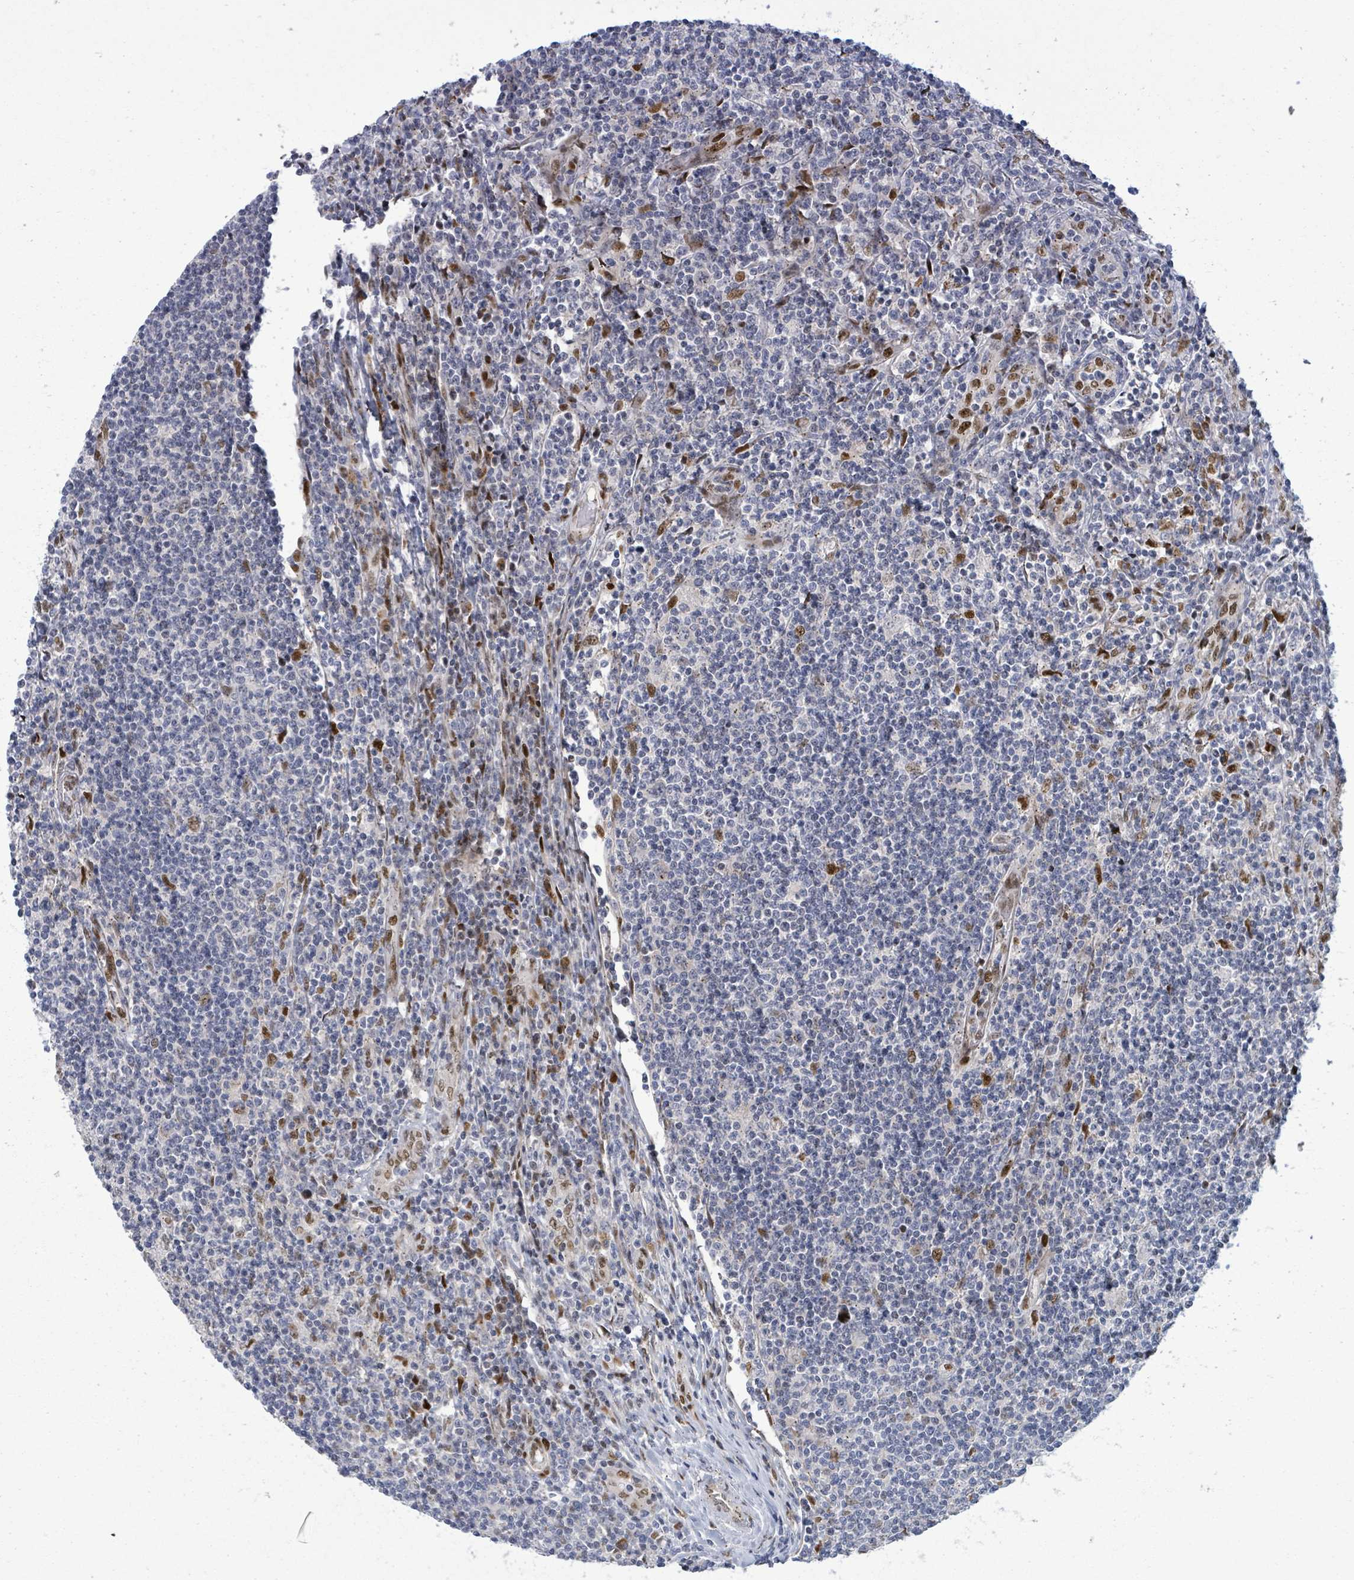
{"staining": {"intensity": "negative", "quantity": "none", "location": "none"}, "tissue": "lymphoma", "cell_type": "Tumor cells", "image_type": "cancer", "snomed": [{"axis": "morphology", "description": "Hodgkin's disease, NOS"}, {"axis": "topography", "description": "Lymph node"}], "caption": "This image is of Hodgkin's disease stained with IHC to label a protein in brown with the nuclei are counter-stained blue. There is no positivity in tumor cells. (DAB IHC visualized using brightfield microscopy, high magnification).", "gene": "TUSC1", "patient": {"sex": "male", "age": 83}}